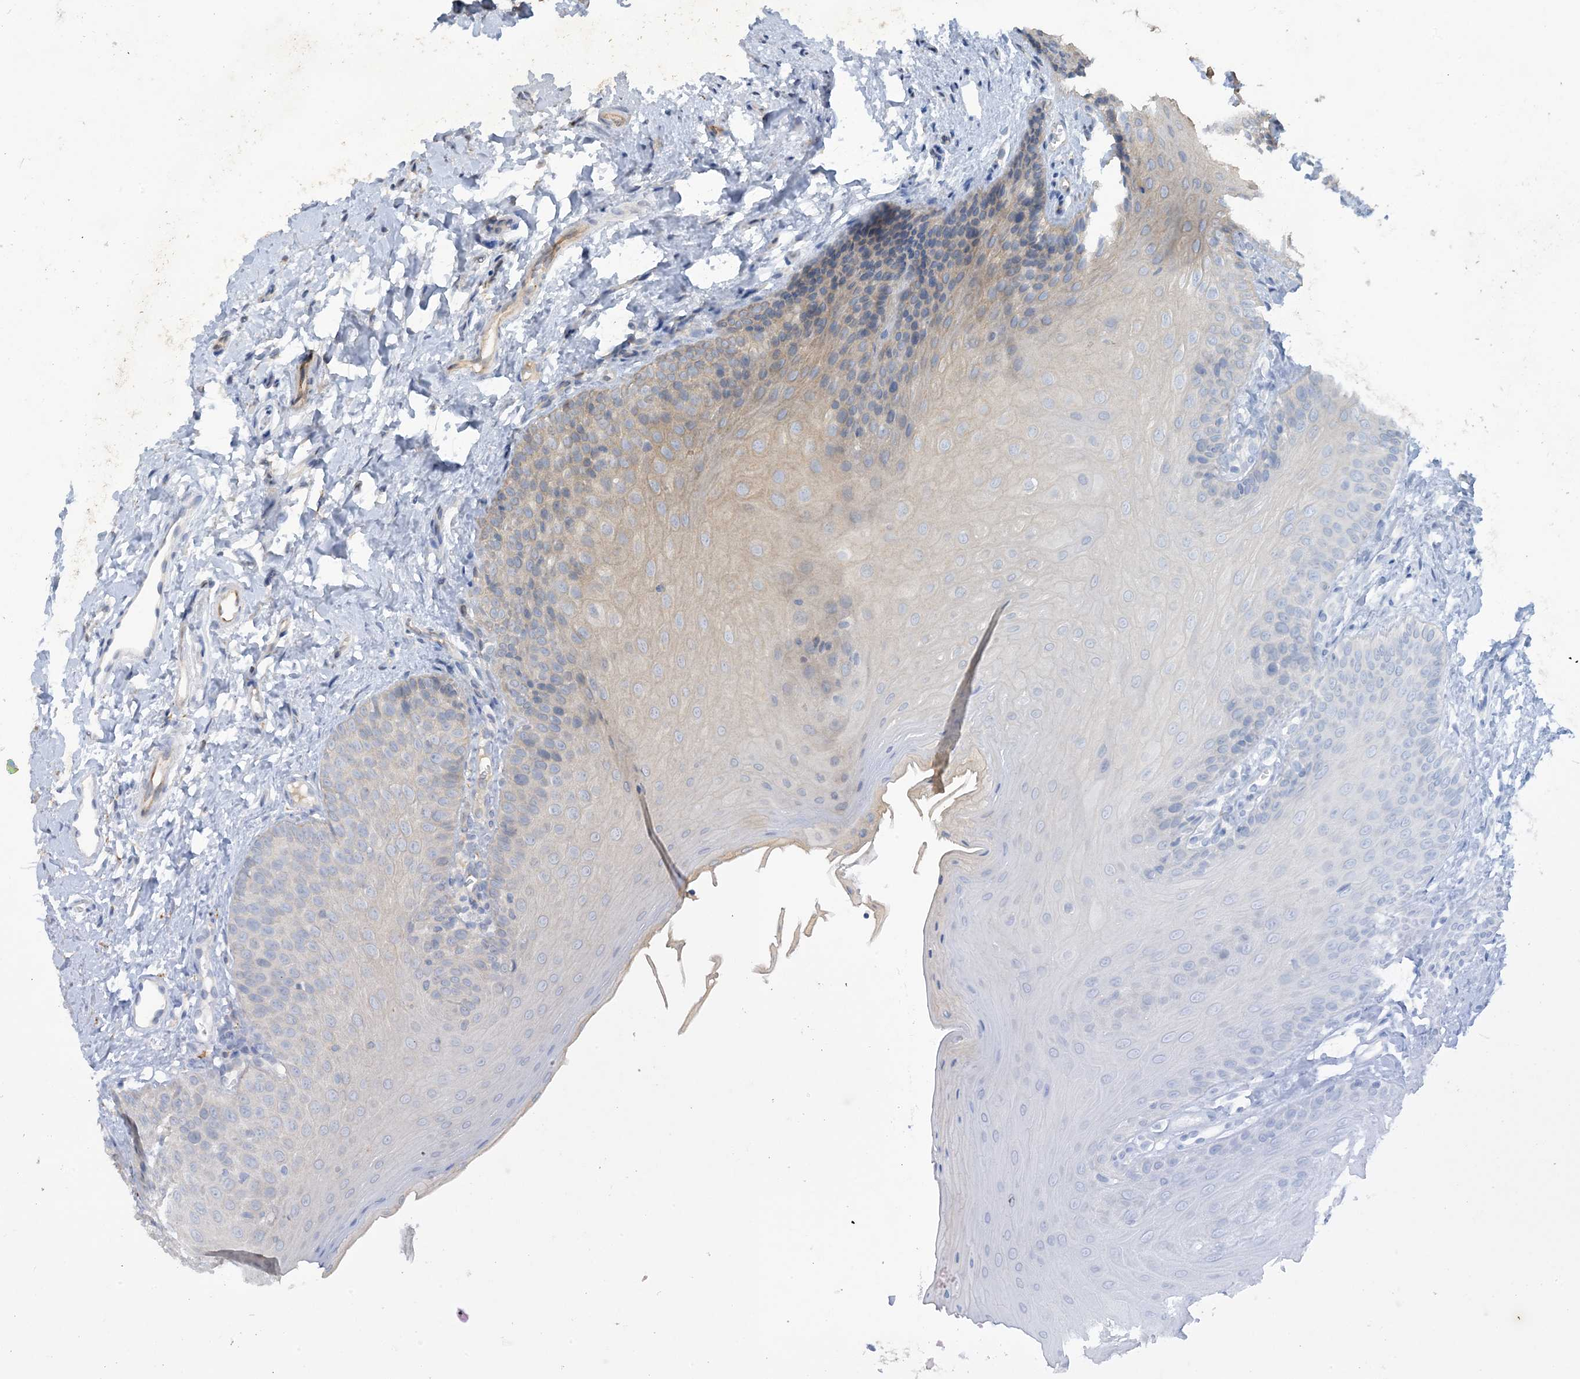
{"staining": {"intensity": "weak", "quantity": "<25%", "location": "cytoplasmic/membranous"}, "tissue": "oral mucosa", "cell_type": "Squamous epithelial cells", "image_type": "normal", "snomed": [{"axis": "morphology", "description": "Normal tissue, NOS"}, {"axis": "topography", "description": "Oral tissue"}], "caption": "IHC histopathology image of unremarkable oral mucosa stained for a protein (brown), which shows no expression in squamous epithelial cells.", "gene": "MRPS18A", "patient": {"sex": "female", "age": 68}}